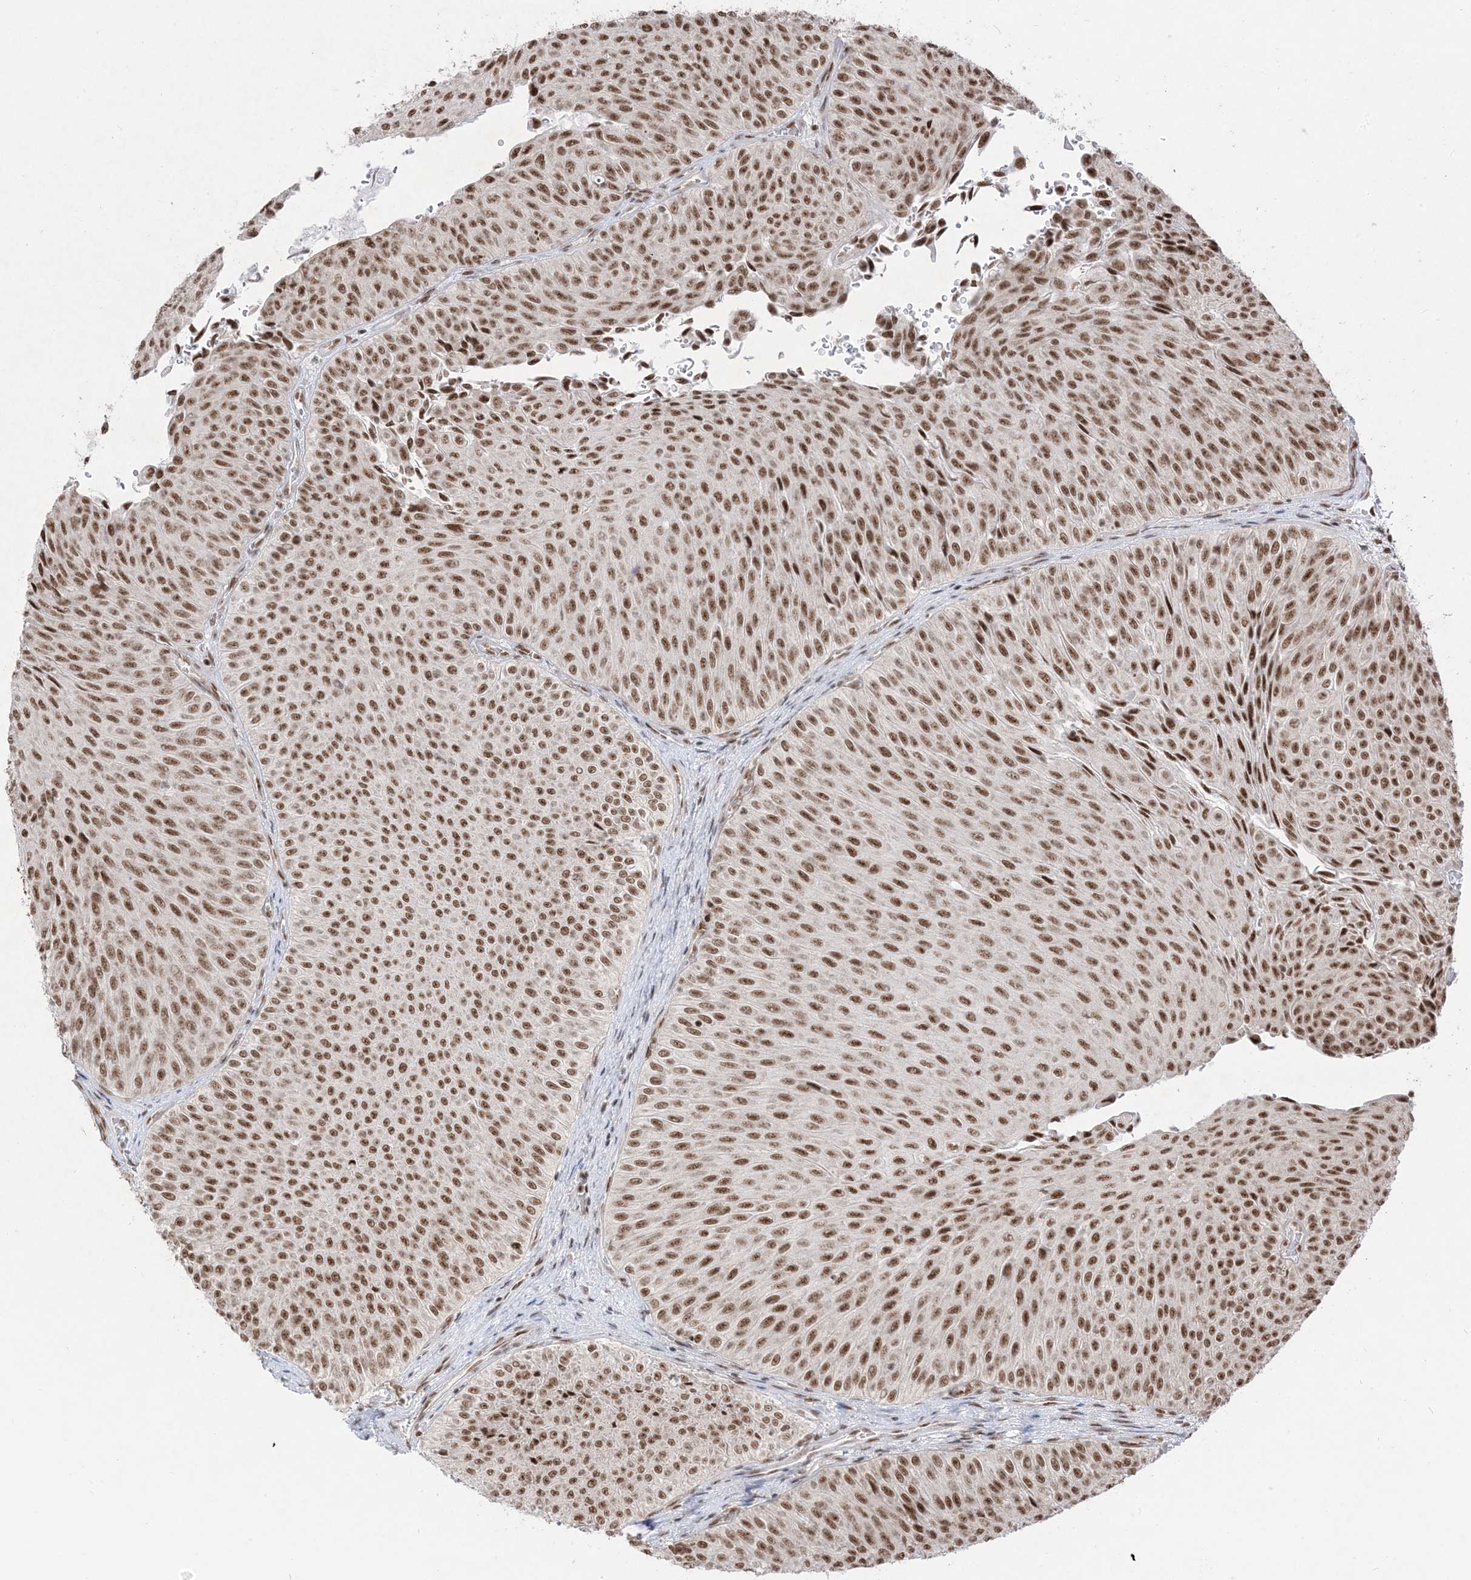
{"staining": {"intensity": "strong", "quantity": ">75%", "location": "nuclear"}, "tissue": "urothelial cancer", "cell_type": "Tumor cells", "image_type": "cancer", "snomed": [{"axis": "morphology", "description": "Urothelial carcinoma, Low grade"}, {"axis": "topography", "description": "Urinary bladder"}], "caption": "IHC staining of urothelial cancer, which shows high levels of strong nuclear positivity in approximately >75% of tumor cells indicating strong nuclear protein positivity. The staining was performed using DAB (brown) for protein detection and nuclei were counterstained in hematoxylin (blue).", "gene": "ARGLU1", "patient": {"sex": "male", "age": 78}}